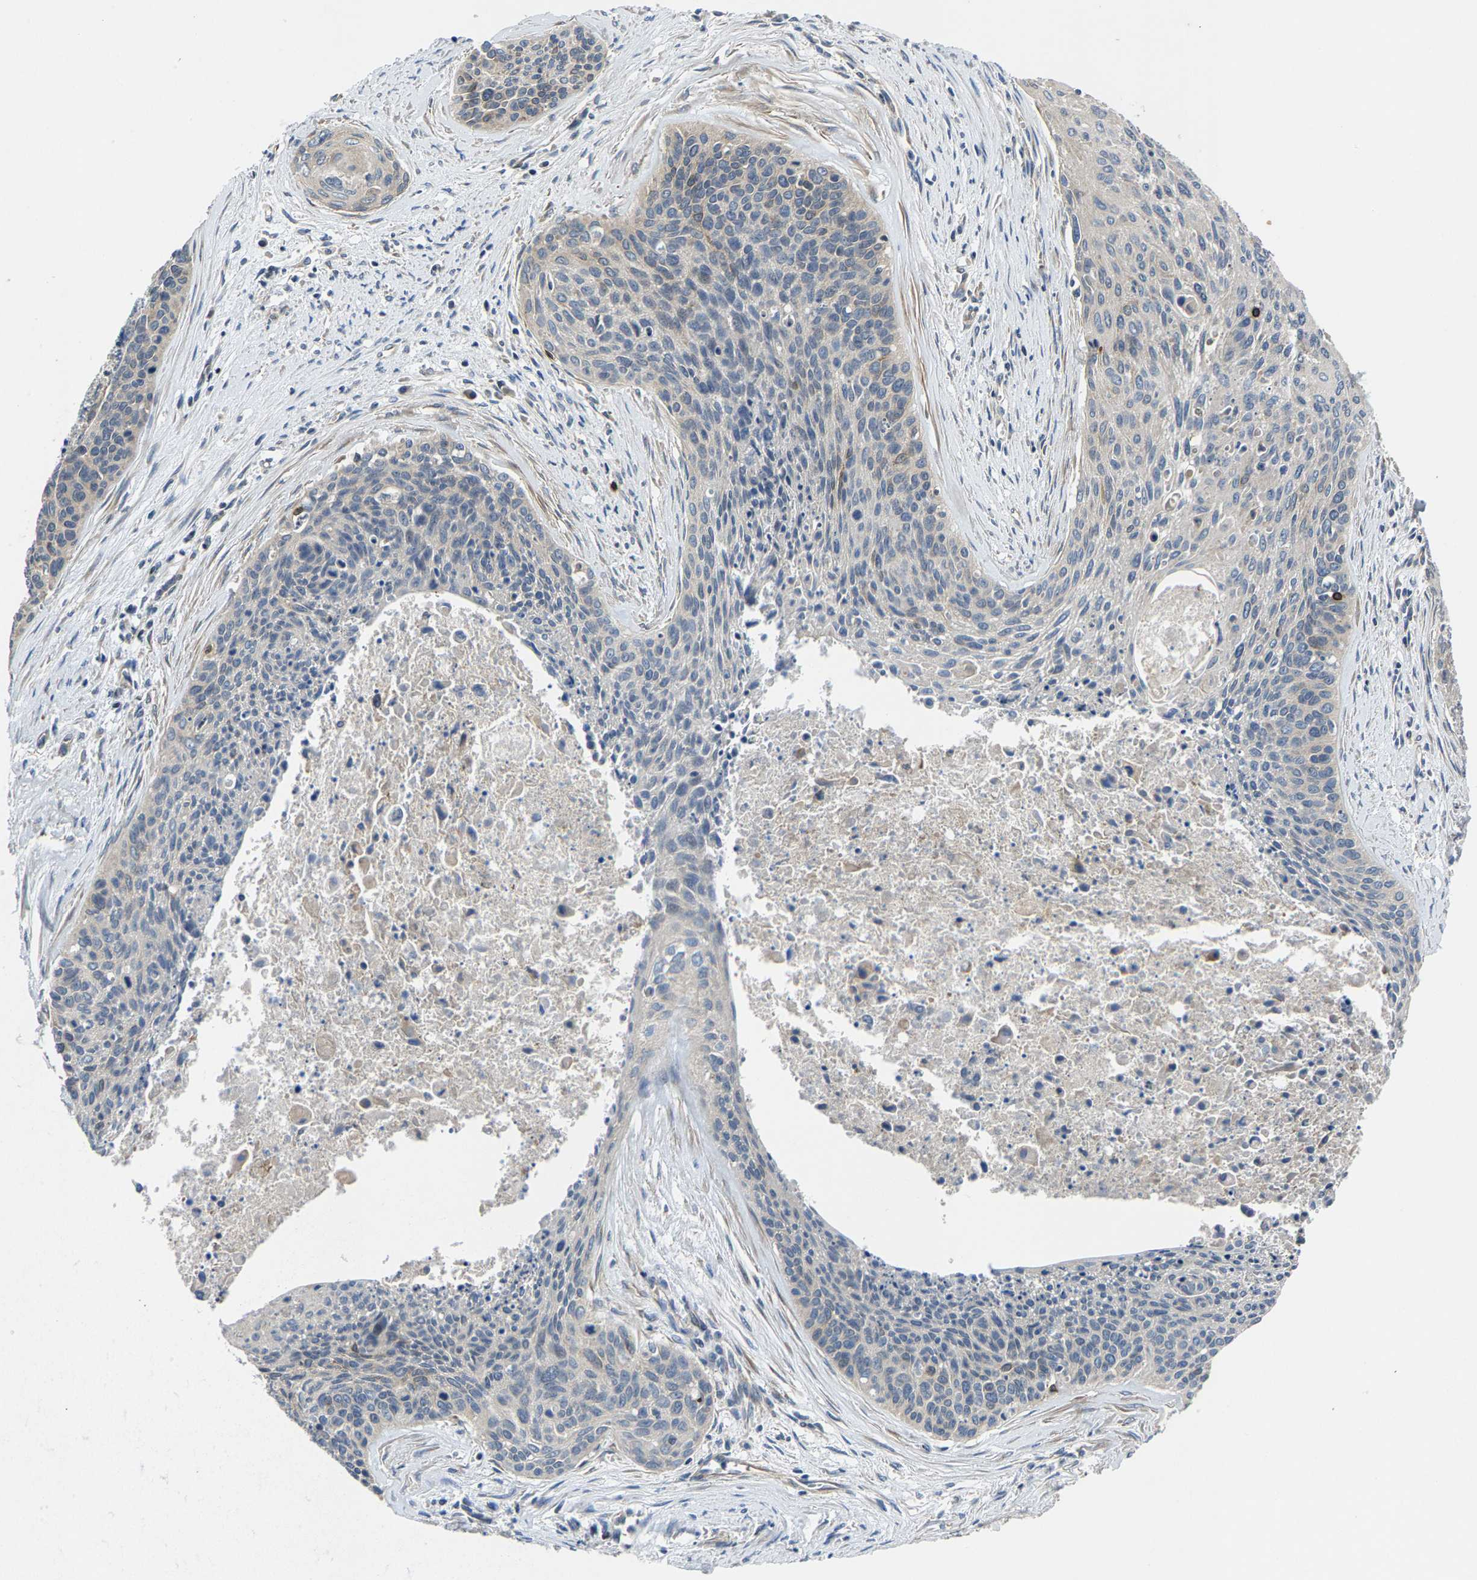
{"staining": {"intensity": "negative", "quantity": "none", "location": "none"}, "tissue": "cervical cancer", "cell_type": "Tumor cells", "image_type": "cancer", "snomed": [{"axis": "morphology", "description": "Squamous cell carcinoma, NOS"}, {"axis": "topography", "description": "Cervix"}], "caption": "This is a image of immunohistochemistry staining of squamous cell carcinoma (cervical), which shows no expression in tumor cells.", "gene": "AGBL3", "patient": {"sex": "female", "age": 55}}